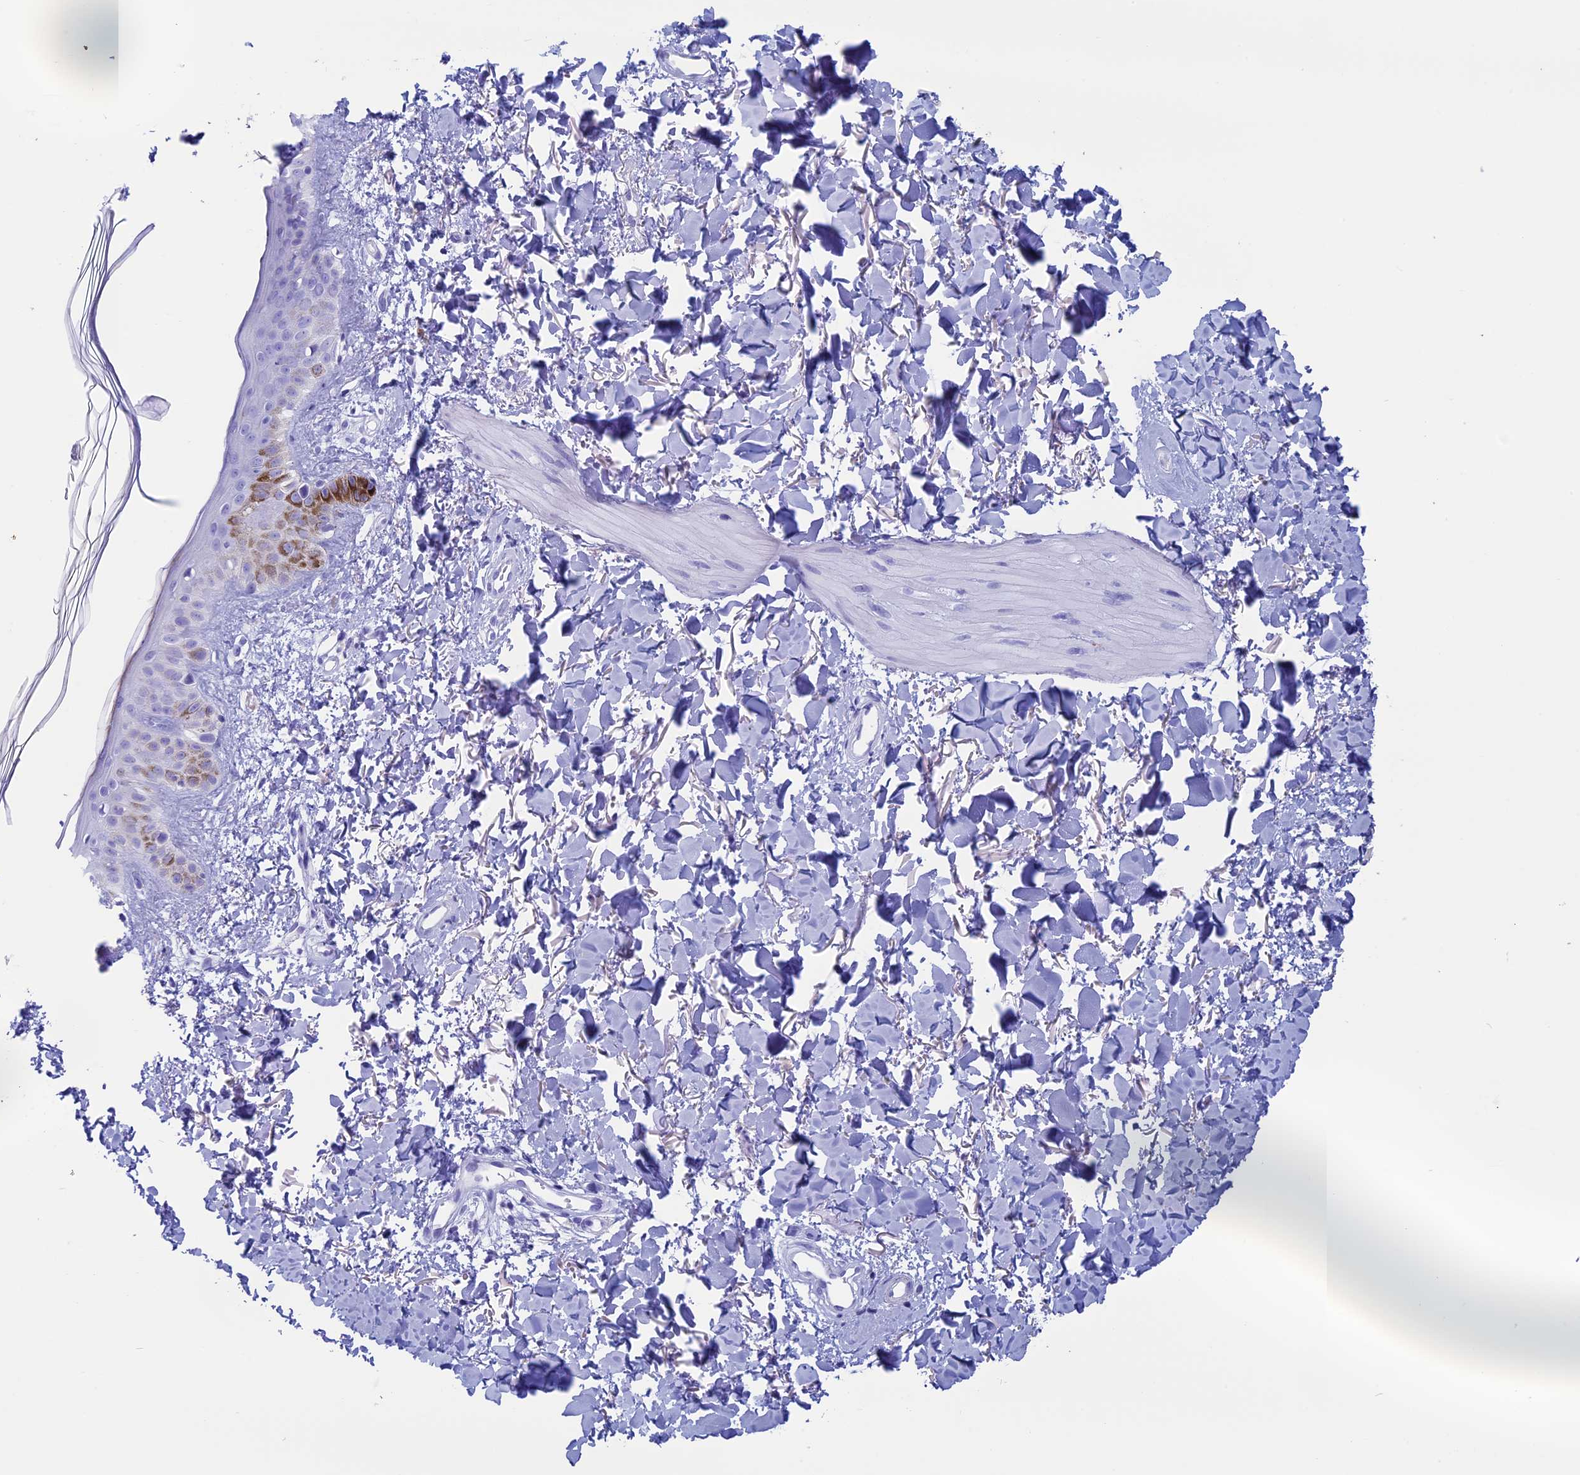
{"staining": {"intensity": "negative", "quantity": "none", "location": "none"}, "tissue": "skin", "cell_type": "Fibroblasts", "image_type": "normal", "snomed": [{"axis": "morphology", "description": "Normal tissue, NOS"}, {"axis": "topography", "description": "Skin"}], "caption": "Fibroblasts are negative for protein expression in benign human skin. (DAB (3,3'-diaminobenzidine) immunohistochemistry (IHC) with hematoxylin counter stain).", "gene": "FAM169A", "patient": {"sex": "female", "age": 58}}